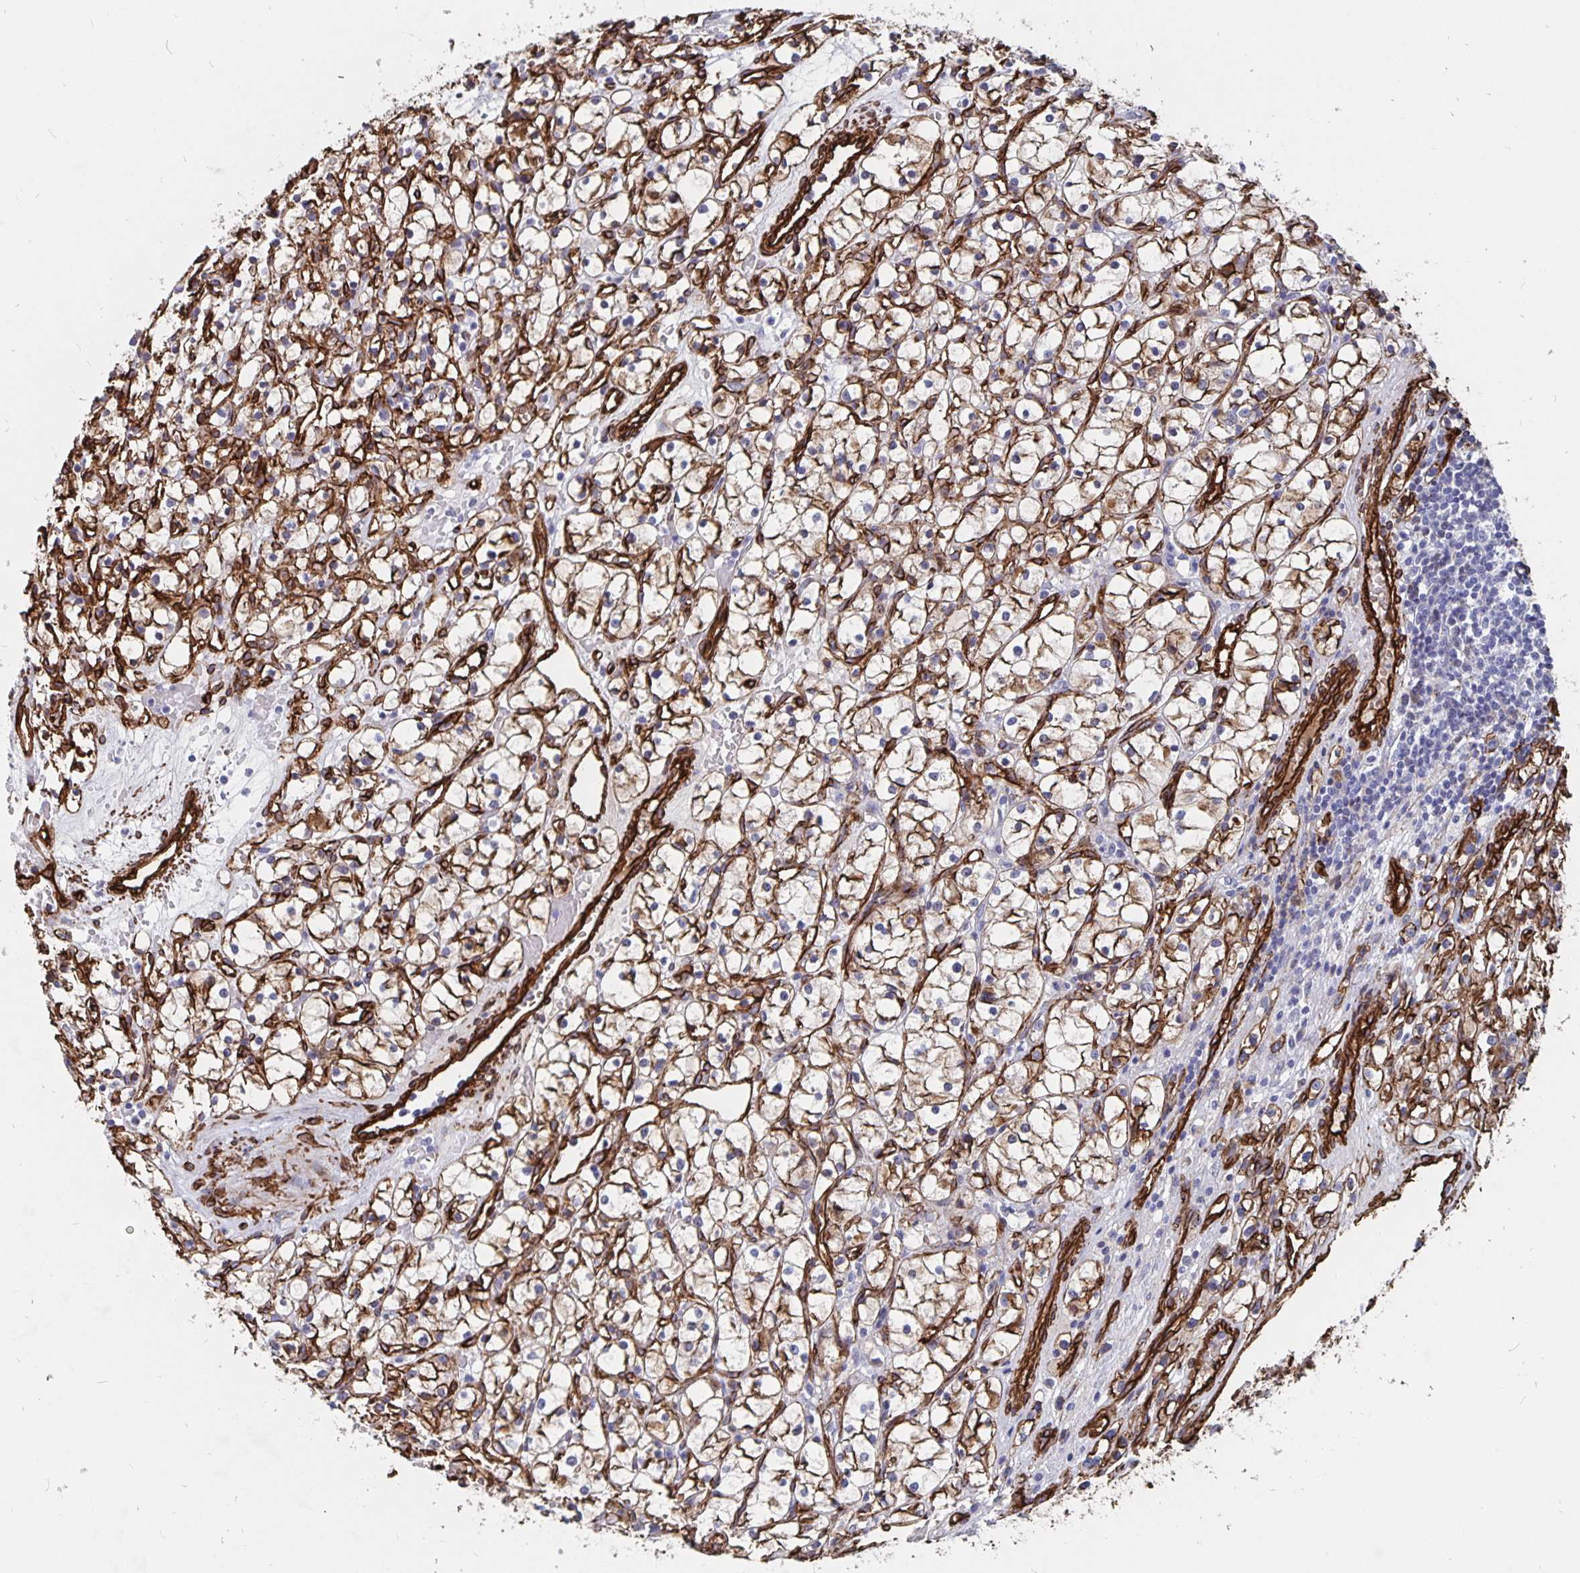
{"staining": {"intensity": "moderate", "quantity": "25%-75%", "location": "cytoplasmic/membranous"}, "tissue": "renal cancer", "cell_type": "Tumor cells", "image_type": "cancer", "snomed": [{"axis": "morphology", "description": "Adenocarcinoma, NOS"}, {"axis": "topography", "description": "Kidney"}], "caption": "The image displays immunohistochemical staining of renal cancer (adenocarcinoma). There is moderate cytoplasmic/membranous expression is appreciated in approximately 25%-75% of tumor cells.", "gene": "DCHS2", "patient": {"sex": "female", "age": 59}}